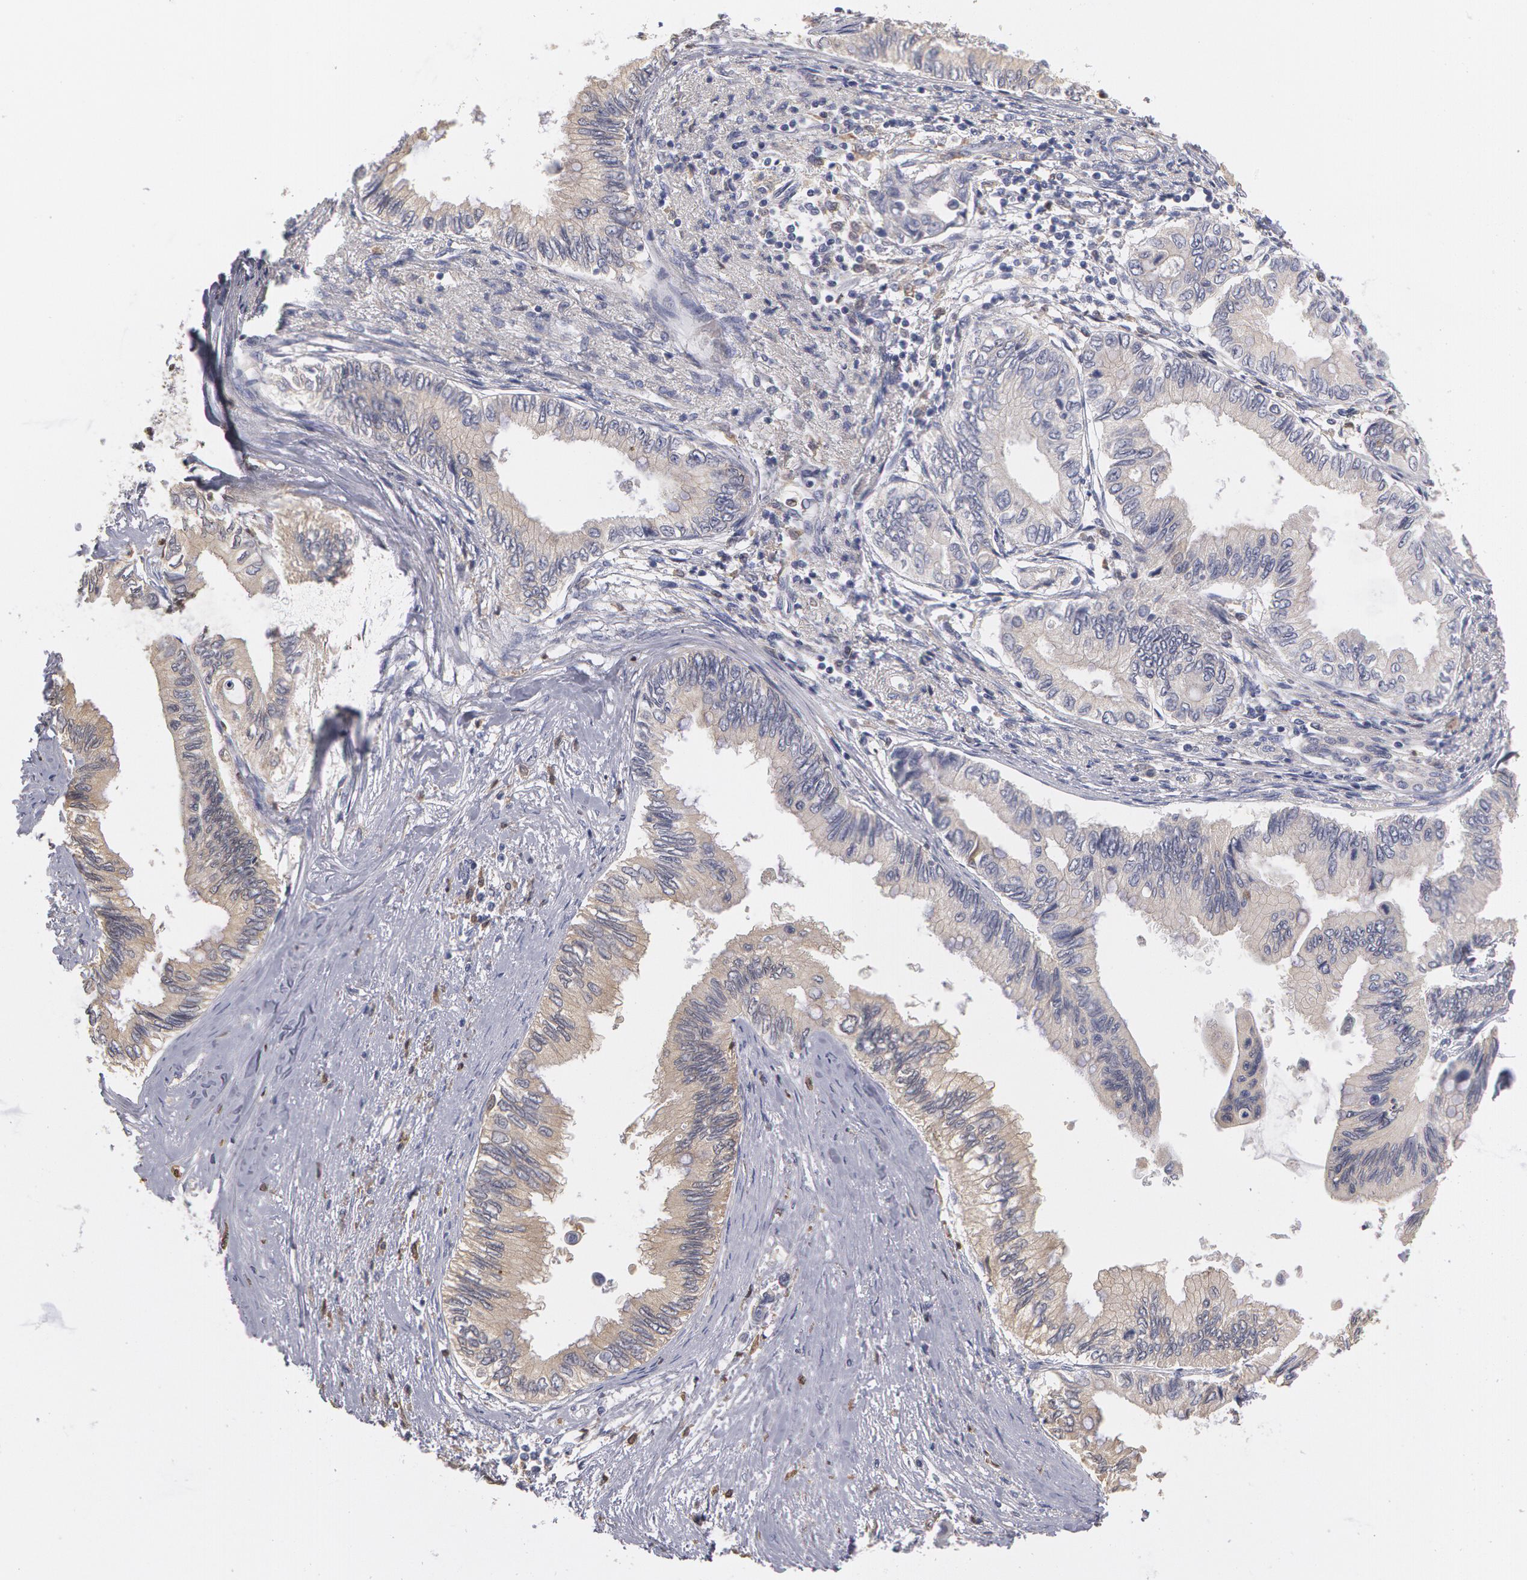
{"staining": {"intensity": "weak", "quantity": ">75%", "location": "cytoplasmic/membranous"}, "tissue": "pancreatic cancer", "cell_type": "Tumor cells", "image_type": "cancer", "snomed": [{"axis": "morphology", "description": "Adenocarcinoma, NOS"}, {"axis": "topography", "description": "Pancreas"}], "caption": "Protein expression analysis of adenocarcinoma (pancreatic) shows weak cytoplasmic/membranous staining in about >75% of tumor cells.", "gene": "SYK", "patient": {"sex": "female", "age": 66}}